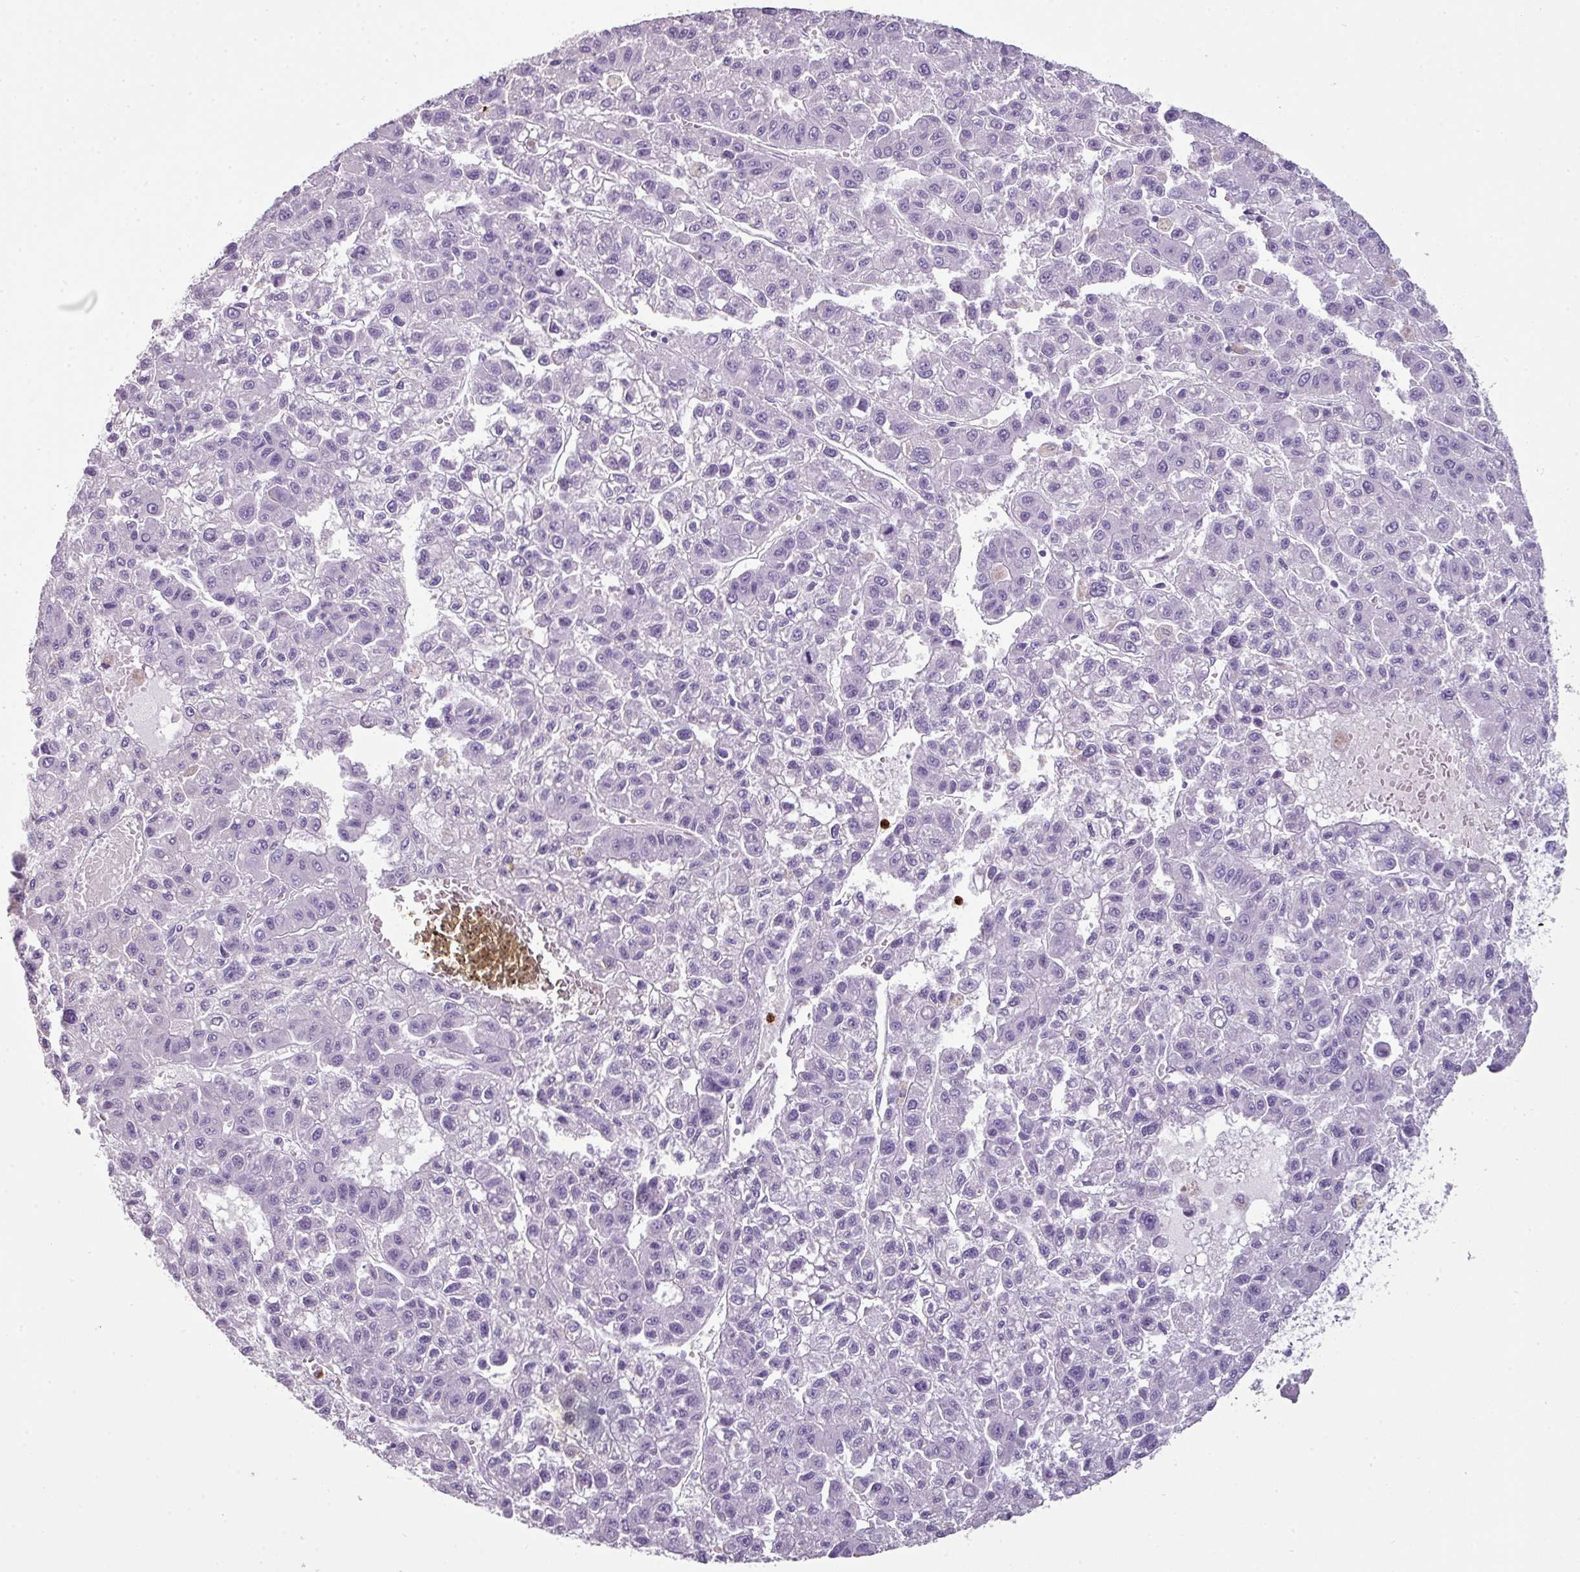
{"staining": {"intensity": "negative", "quantity": "none", "location": "none"}, "tissue": "liver cancer", "cell_type": "Tumor cells", "image_type": "cancer", "snomed": [{"axis": "morphology", "description": "Carcinoma, Hepatocellular, NOS"}, {"axis": "topography", "description": "Liver"}], "caption": "IHC photomicrograph of neoplastic tissue: human liver hepatocellular carcinoma stained with DAB (3,3'-diaminobenzidine) shows no significant protein expression in tumor cells.", "gene": "CTSG", "patient": {"sex": "male", "age": 70}}